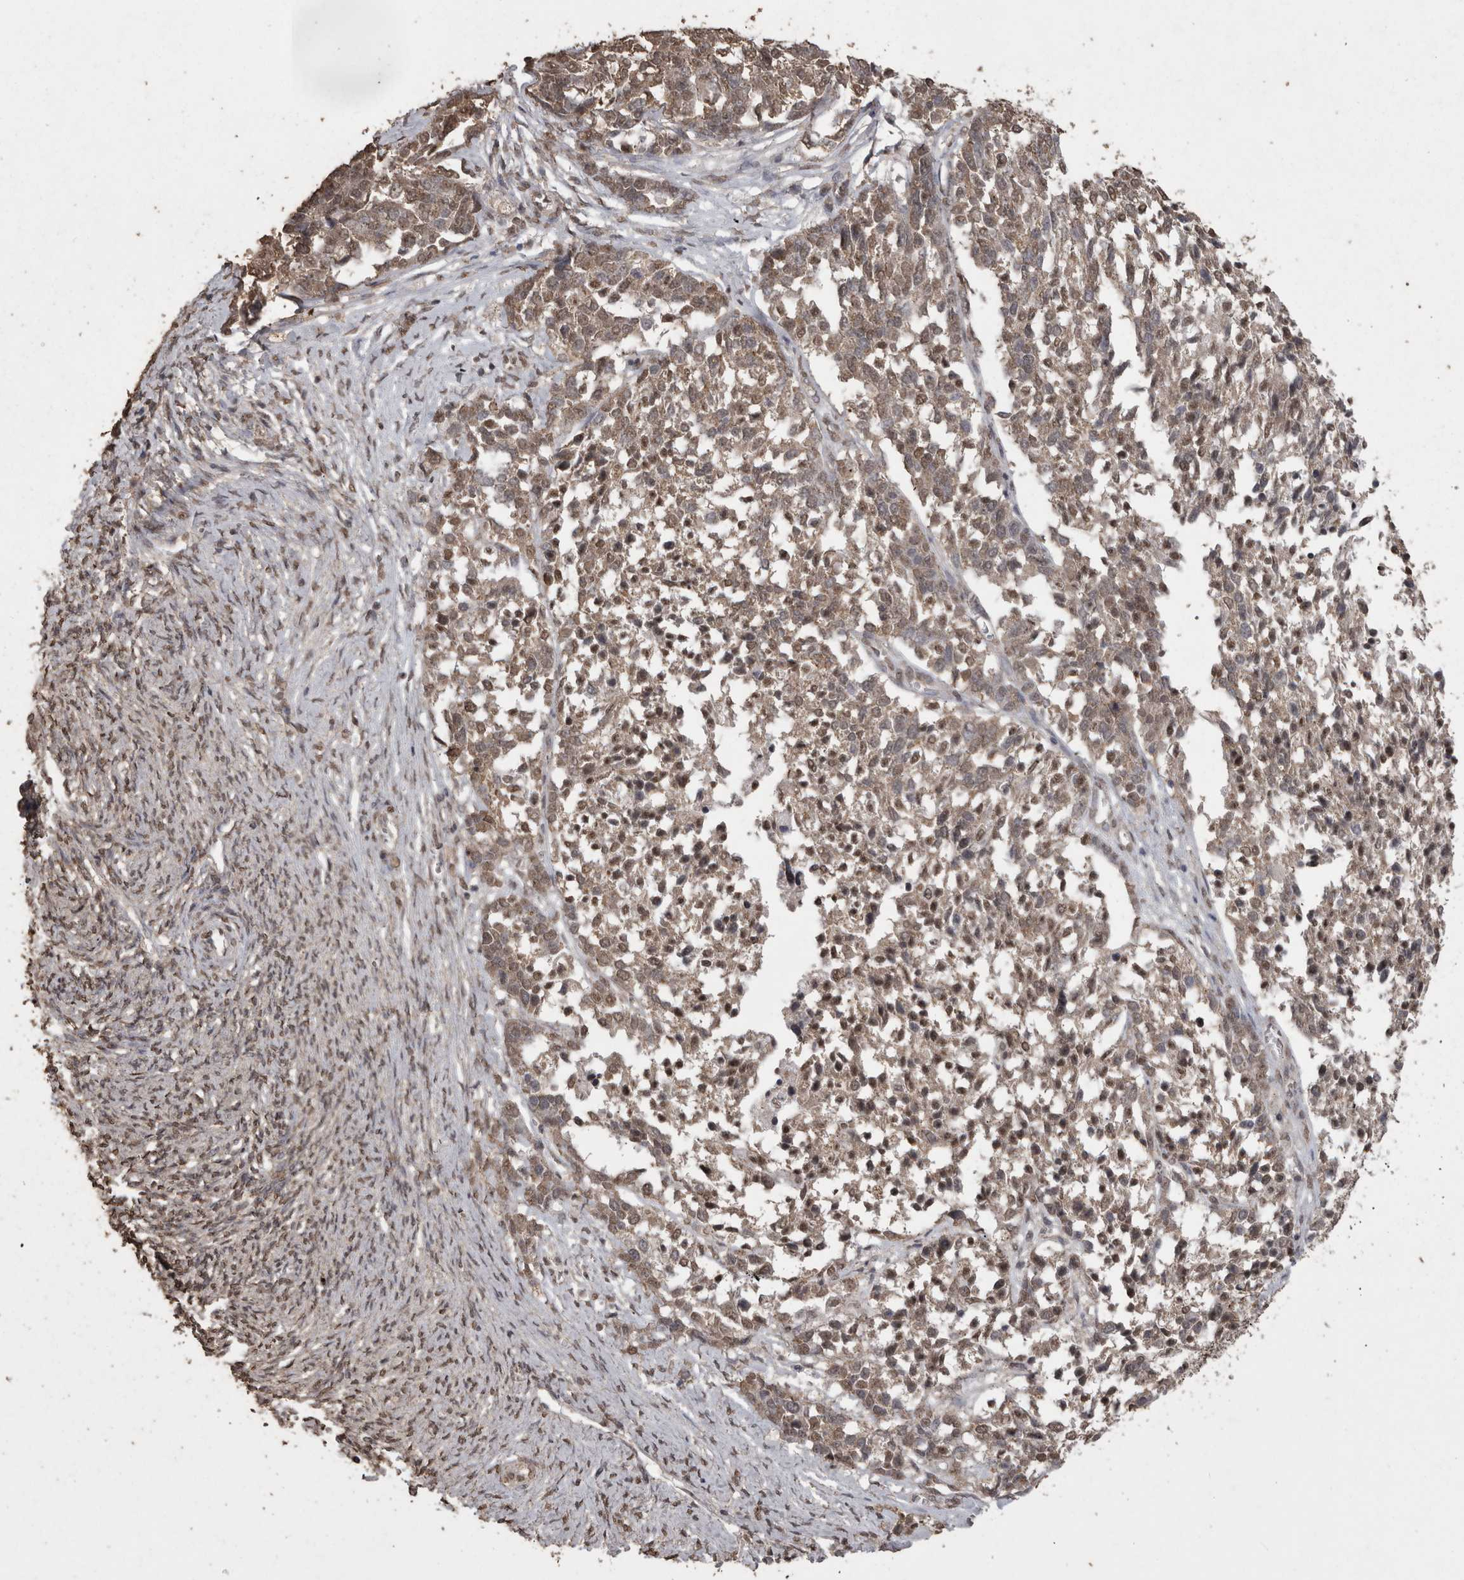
{"staining": {"intensity": "weak", "quantity": ">75%", "location": "nuclear"}, "tissue": "ovarian cancer", "cell_type": "Tumor cells", "image_type": "cancer", "snomed": [{"axis": "morphology", "description": "Cystadenocarcinoma, serous, NOS"}, {"axis": "topography", "description": "Ovary"}], "caption": "Human ovarian serous cystadenocarcinoma stained with a brown dye demonstrates weak nuclear positive expression in approximately >75% of tumor cells.", "gene": "SMAD7", "patient": {"sex": "female", "age": 44}}